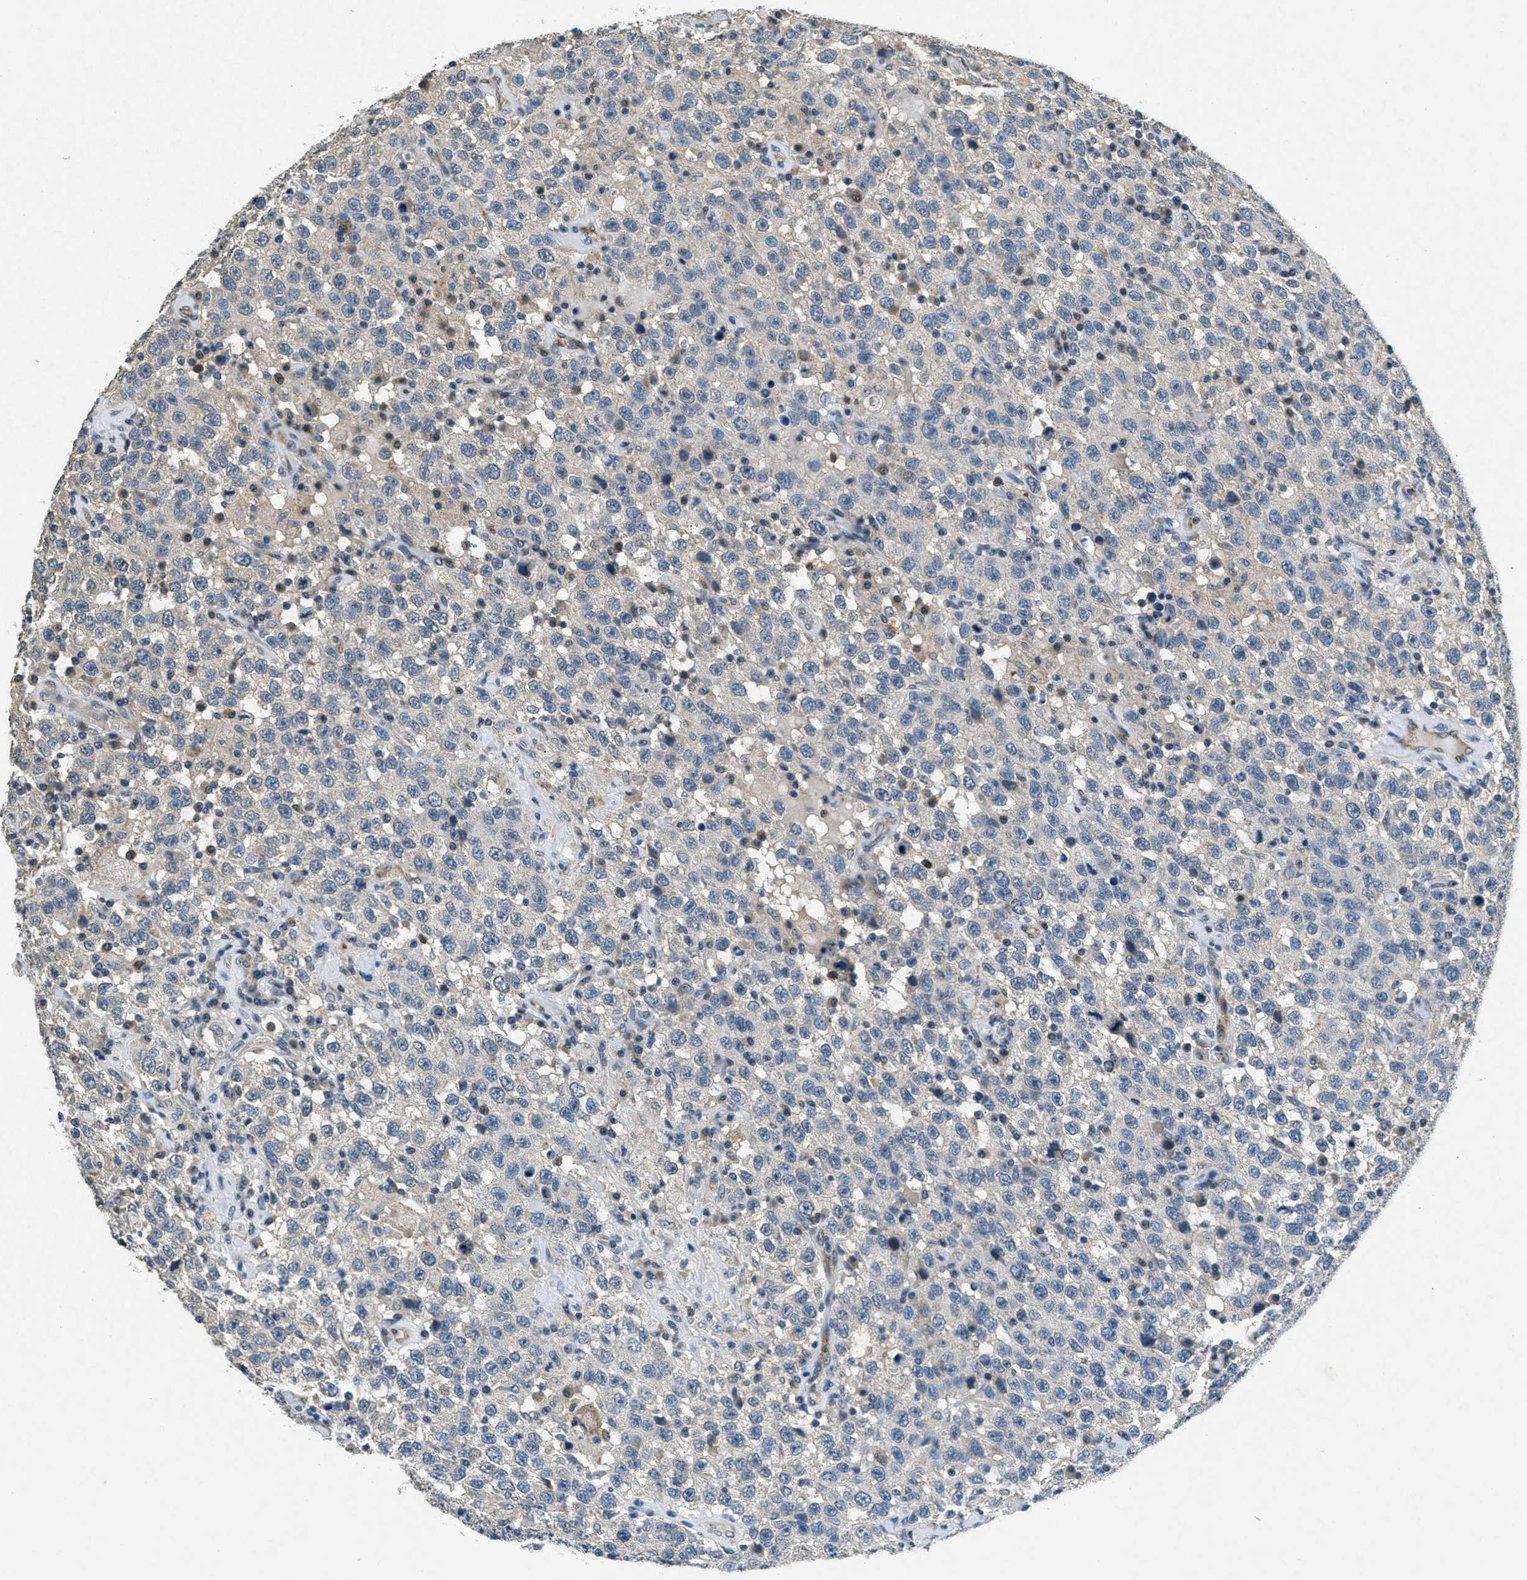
{"staining": {"intensity": "negative", "quantity": "none", "location": "none"}, "tissue": "testis cancer", "cell_type": "Tumor cells", "image_type": "cancer", "snomed": [{"axis": "morphology", "description": "Seminoma, NOS"}, {"axis": "topography", "description": "Testis"}], "caption": "Testis seminoma was stained to show a protein in brown. There is no significant expression in tumor cells.", "gene": "RAB3D", "patient": {"sex": "male", "age": 41}}